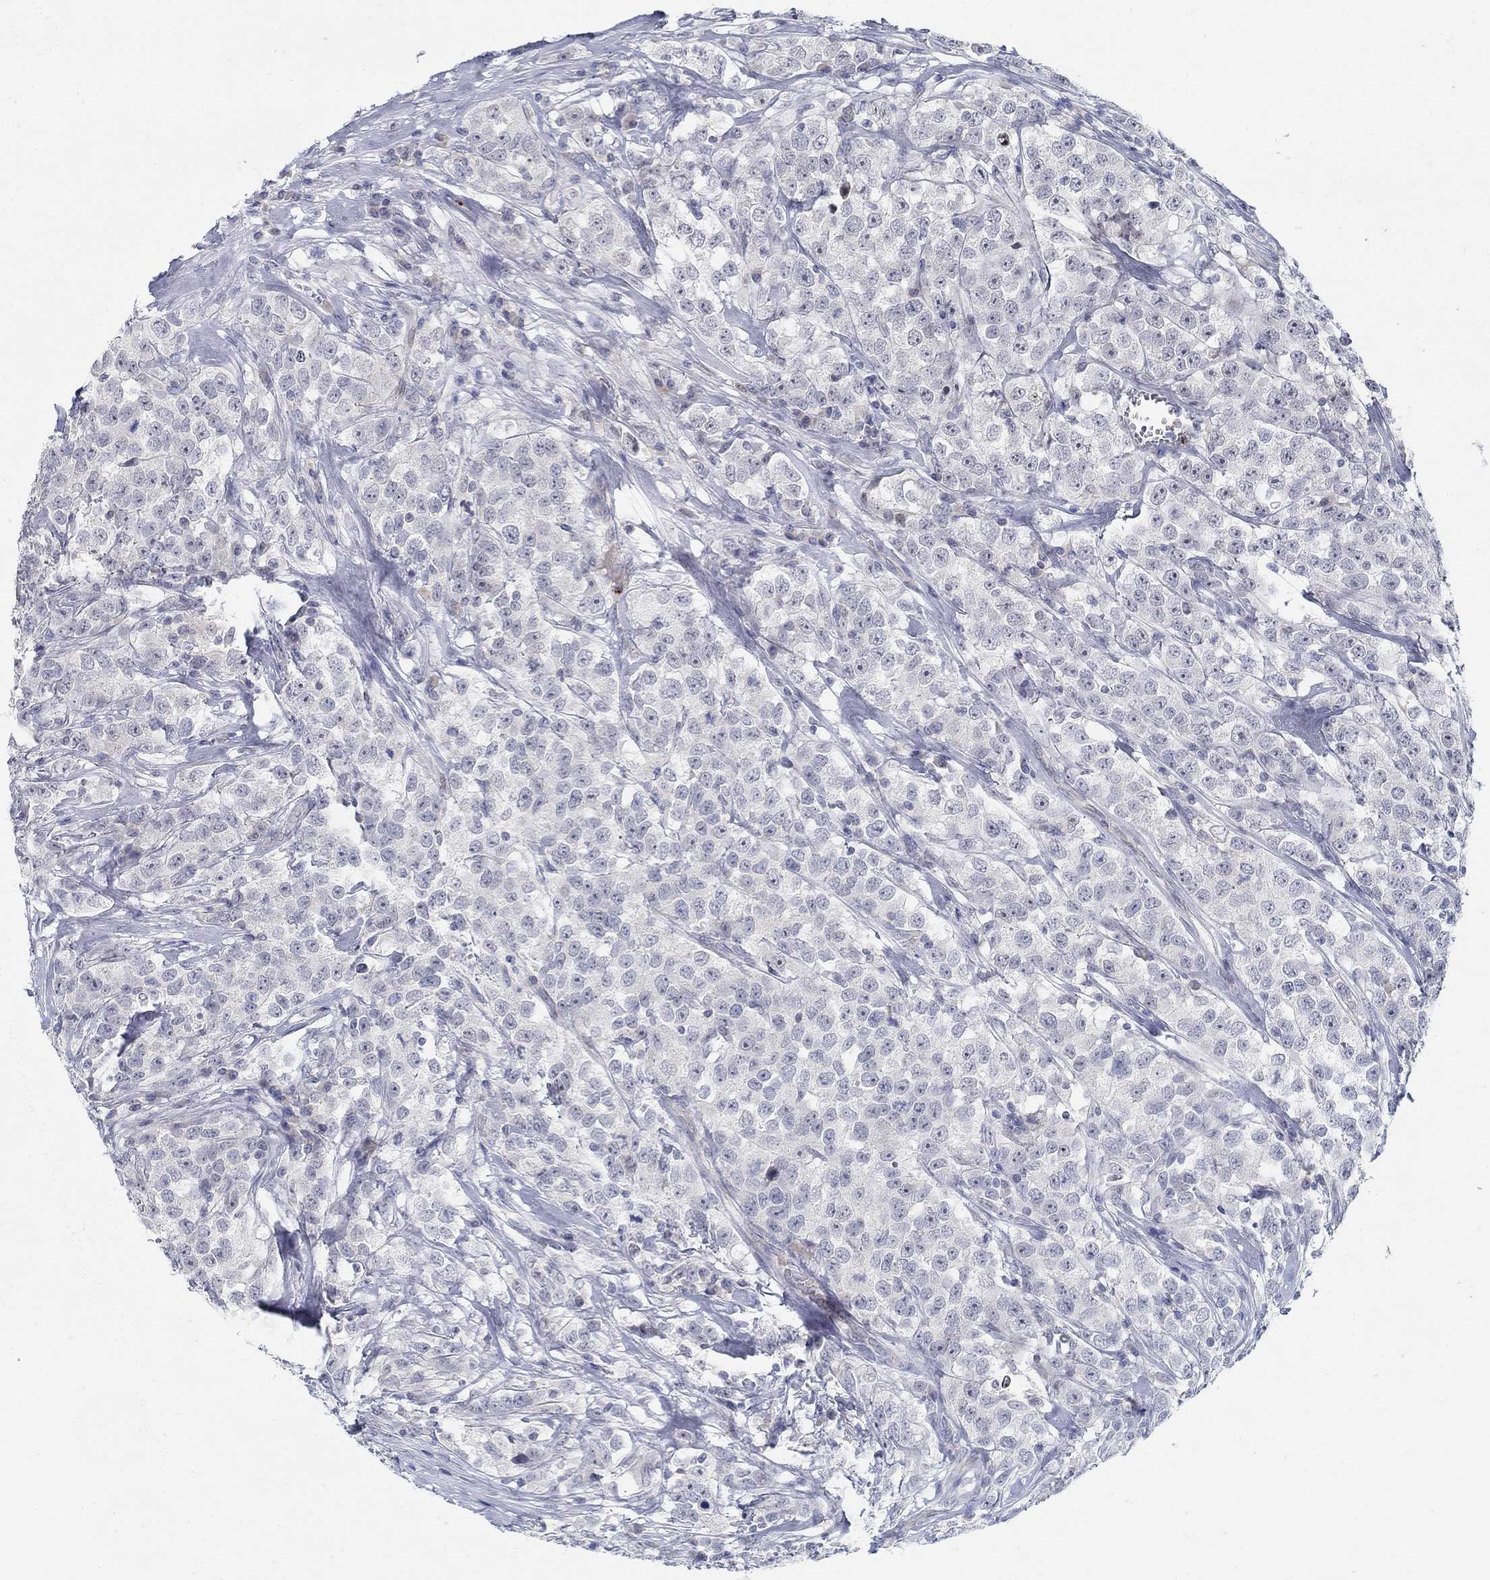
{"staining": {"intensity": "negative", "quantity": "none", "location": "none"}, "tissue": "testis cancer", "cell_type": "Tumor cells", "image_type": "cancer", "snomed": [{"axis": "morphology", "description": "Seminoma, NOS"}, {"axis": "topography", "description": "Testis"}], "caption": "Immunohistochemistry image of seminoma (testis) stained for a protein (brown), which displays no positivity in tumor cells. (DAB (3,3'-diaminobenzidine) immunohistochemistry, high magnification).", "gene": "ANO7", "patient": {"sex": "male", "age": 59}}